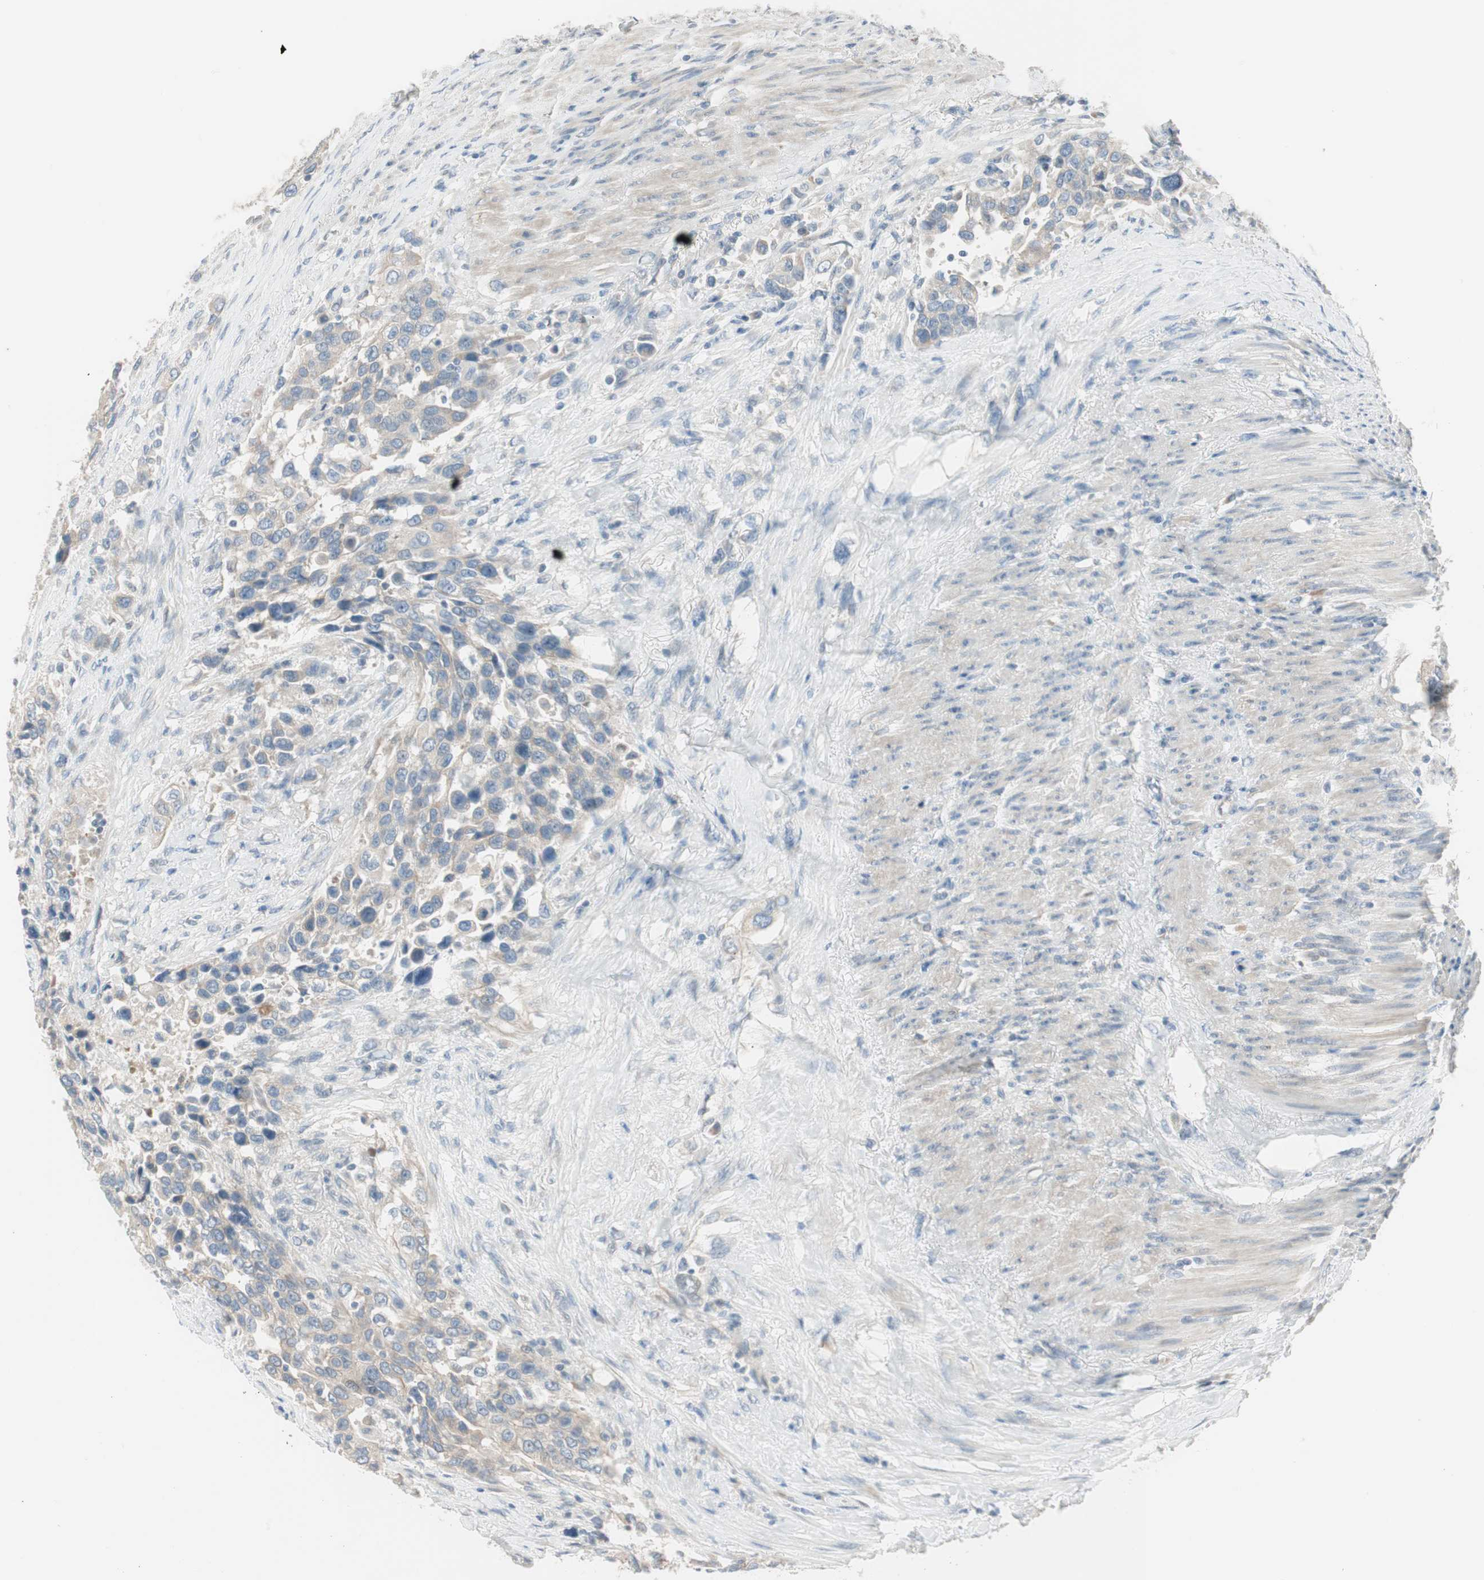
{"staining": {"intensity": "weak", "quantity": "25%-75%", "location": "cytoplasmic/membranous"}, "tissue": "urothelial cancer", "cell_type": "Tumor cells", "image_type": "cancer", "snomed": [{"axis": "morphology", "description": "Urothelial carcinoma, High grade"}, {"axis": "topography", "description": "Urinary bladder"}], "caption": "IHC staining of urothelial cancer, which demonstrates low levels of weak cytoplasmic/membranous expression in approximately 25%-75% of tumor cells indicating weak cytoplasmic/membranous protein expression. The staining was performed using DAB (brown) for protein detection and nuclei were counterstained in hematoxylin (blue).", "gene": "SPINK4", "patient": {"sex": "female", "age": 80}}